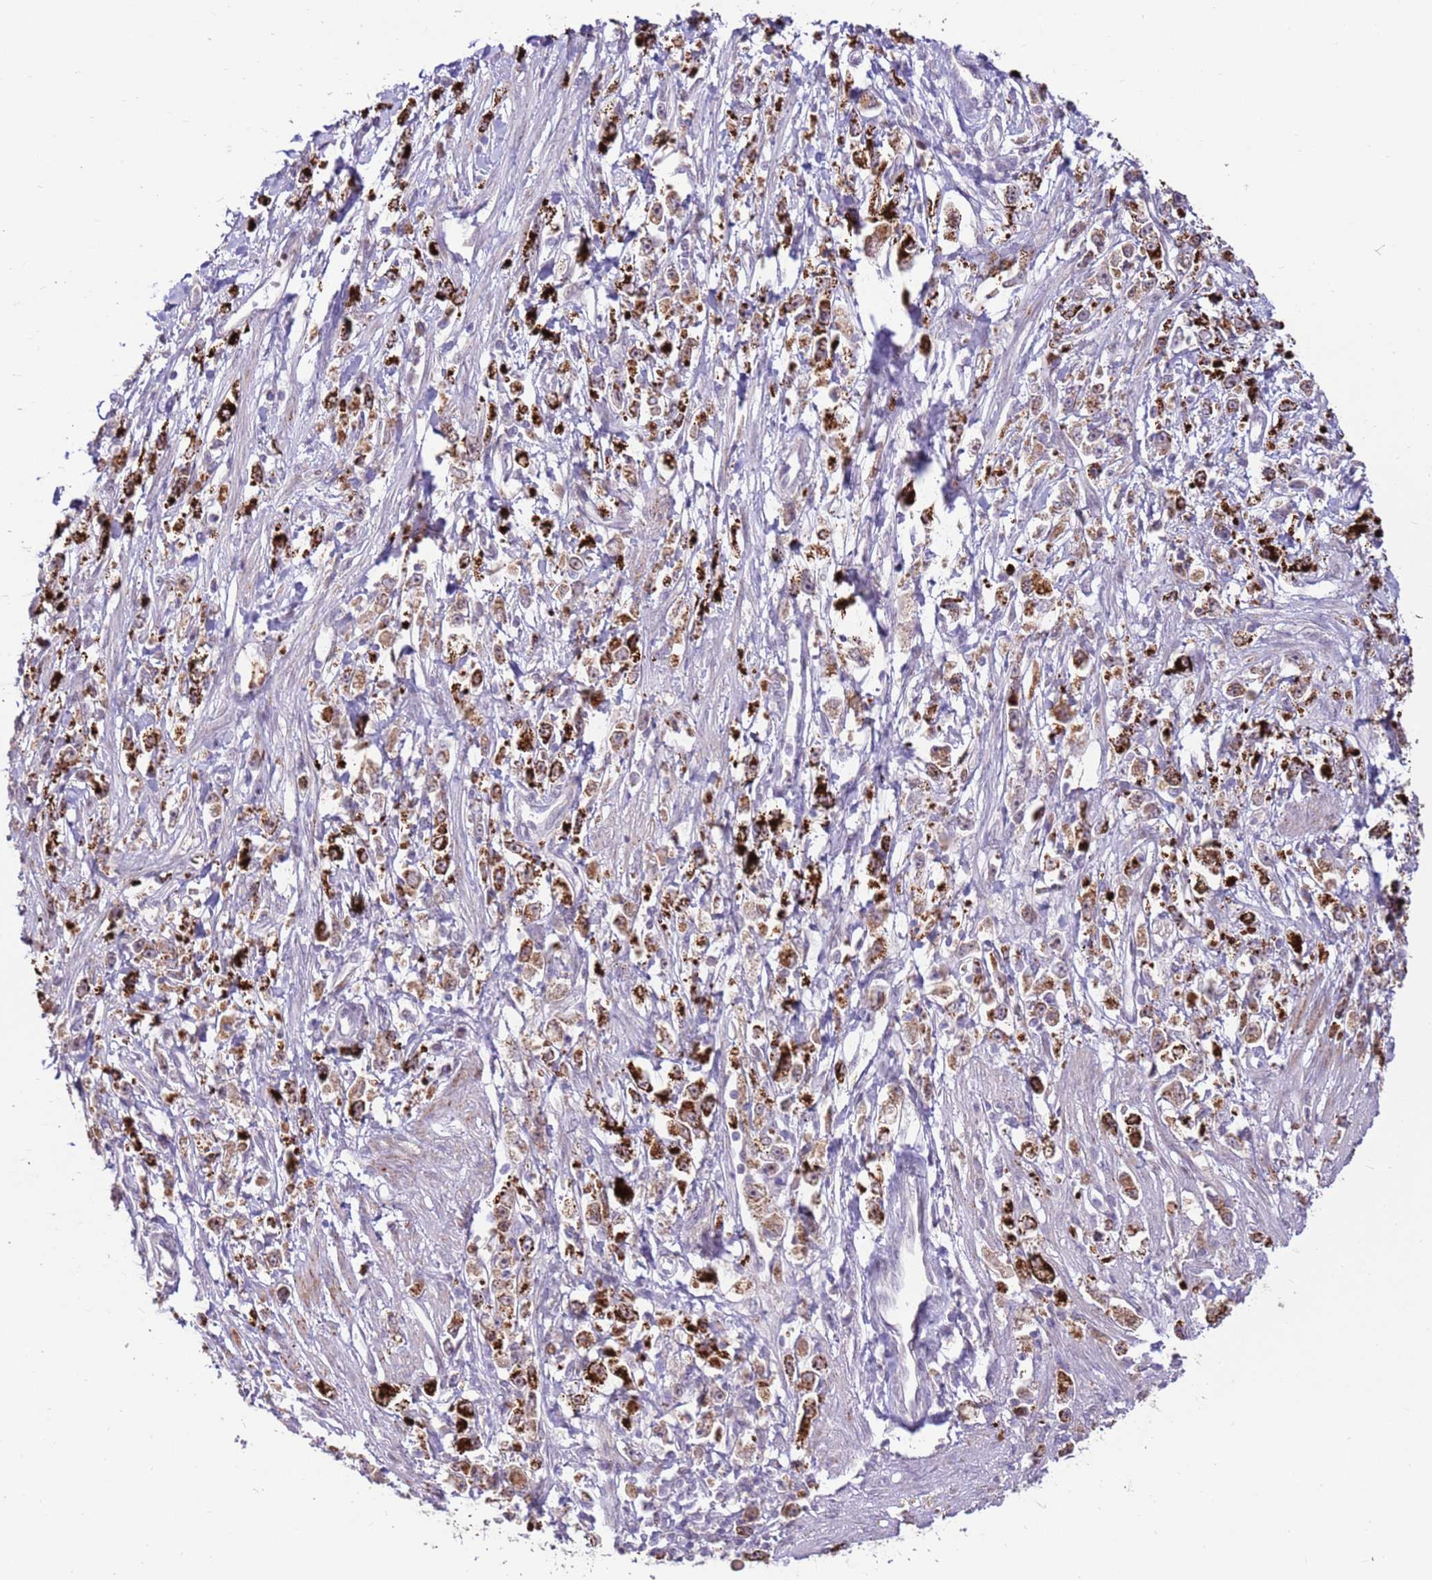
{"staining": {"intensity": "strong", "quantity": "25%-75%", "location": "cytoplasmic/membranous"}, "tissue": "stomach cancer", "cell_type": "Tumor cells", "image_type": "cancer", "snomed": [{"axis": "morphology", "description": "Adenocarcinoma, NOS"}, {"axis": "topography", "description": "Stomach"}], "caption": "A micrograph of stomach cancer (adenocarcinoma) stained for a protein demonstrates strong cytoplasmic/membranous brown staining in tumor cells.", "gene": "LGI4", "patient": {"sex": "female", "age": 59}}